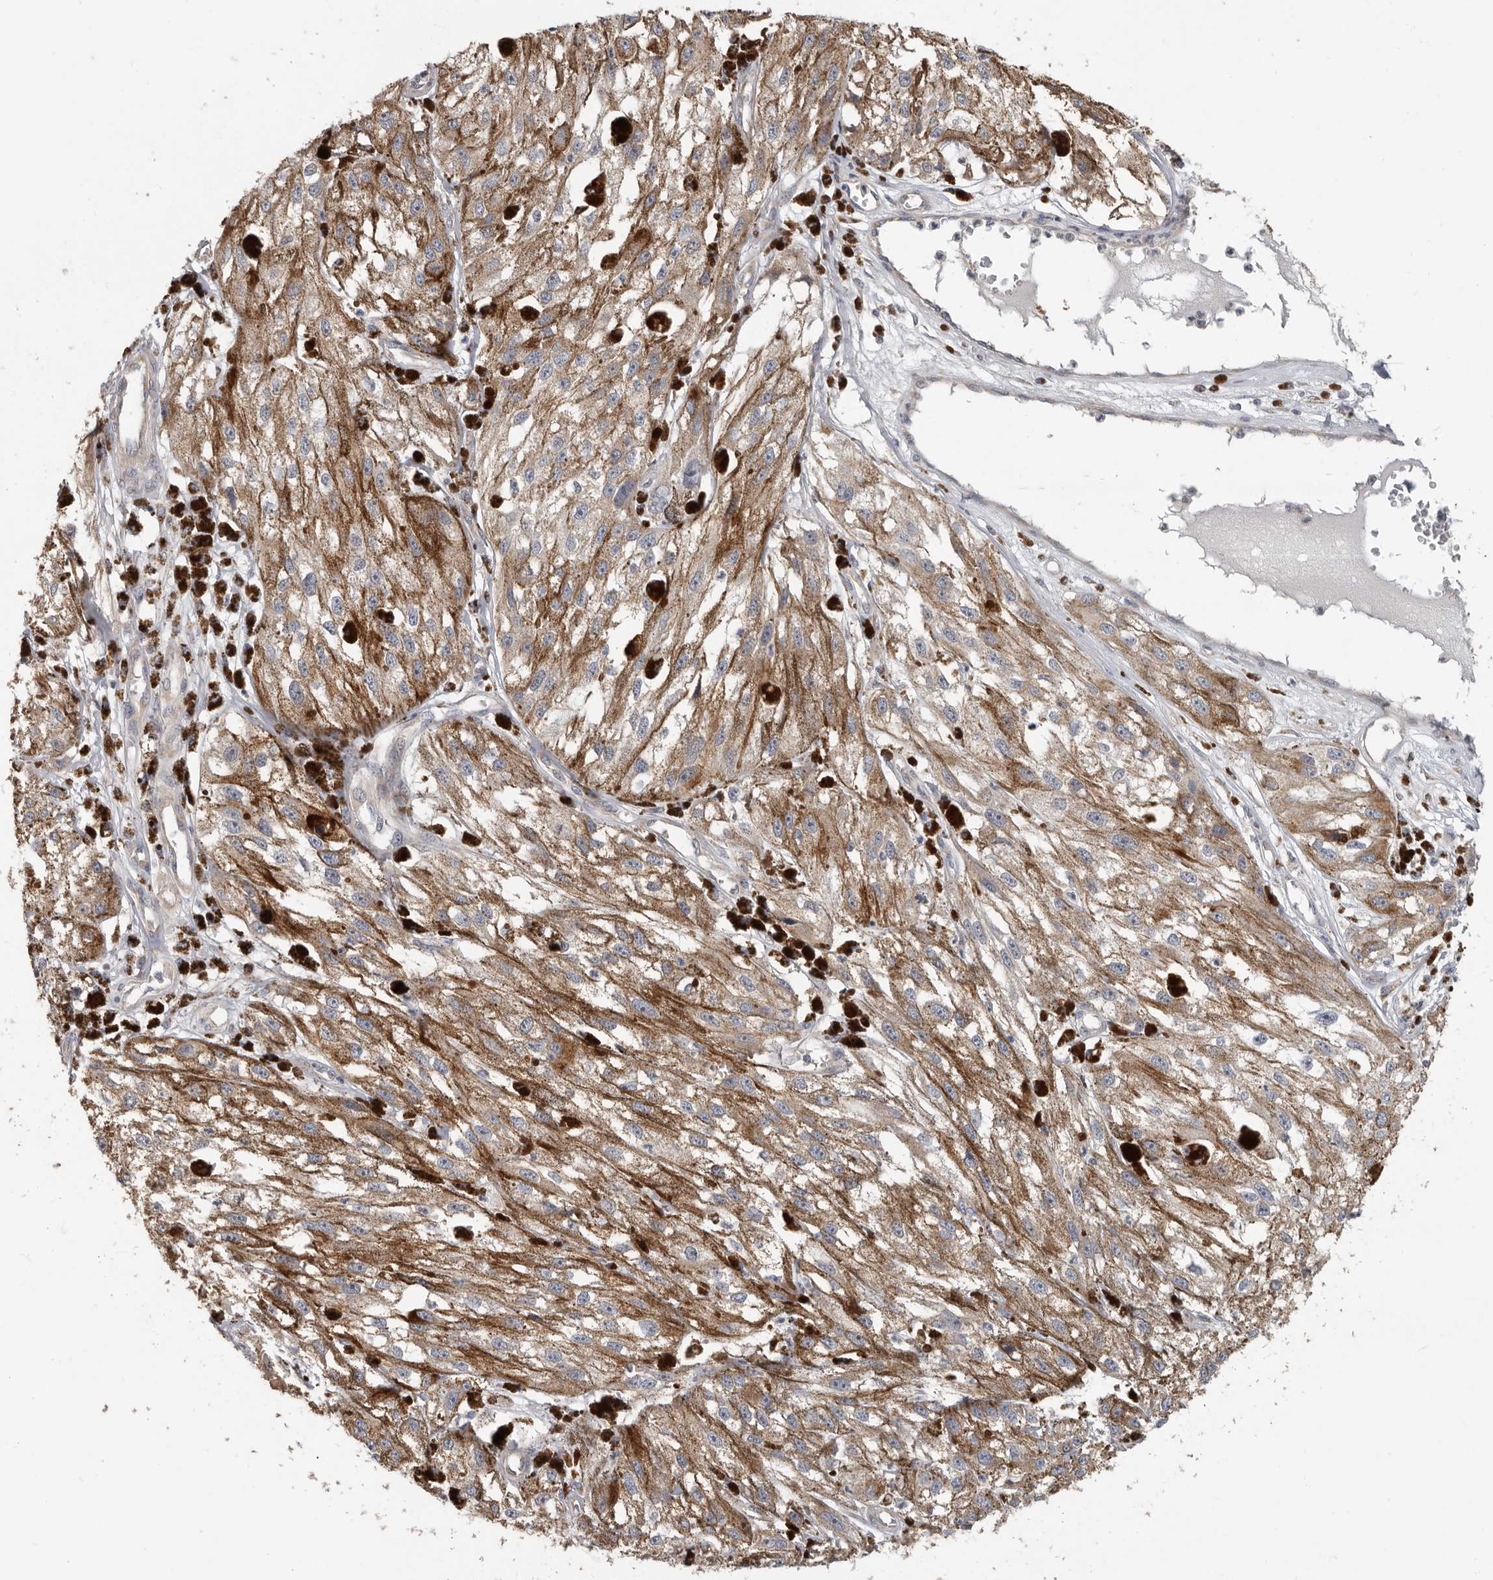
{"staining": {"intensity": "moderate", "quantity": ">75%", "location": "cytoplasmic/membranous"}, "tissue": "melanoma", "cell_type": "Tumor cells", "image_type": "cancer", "snomed": [{"axis": "morphology", "description": "Malignant melanoma, NOS"}, {"axis": "topography", "description": "Skin"}], "caption": "A micrograph of malignant melanoma stained for a protein reveals moderate cytoplasmic/membranous brown staining in tumor cells.", "gene": "UNK", "patient": {"sex": "male", "age": 88}}